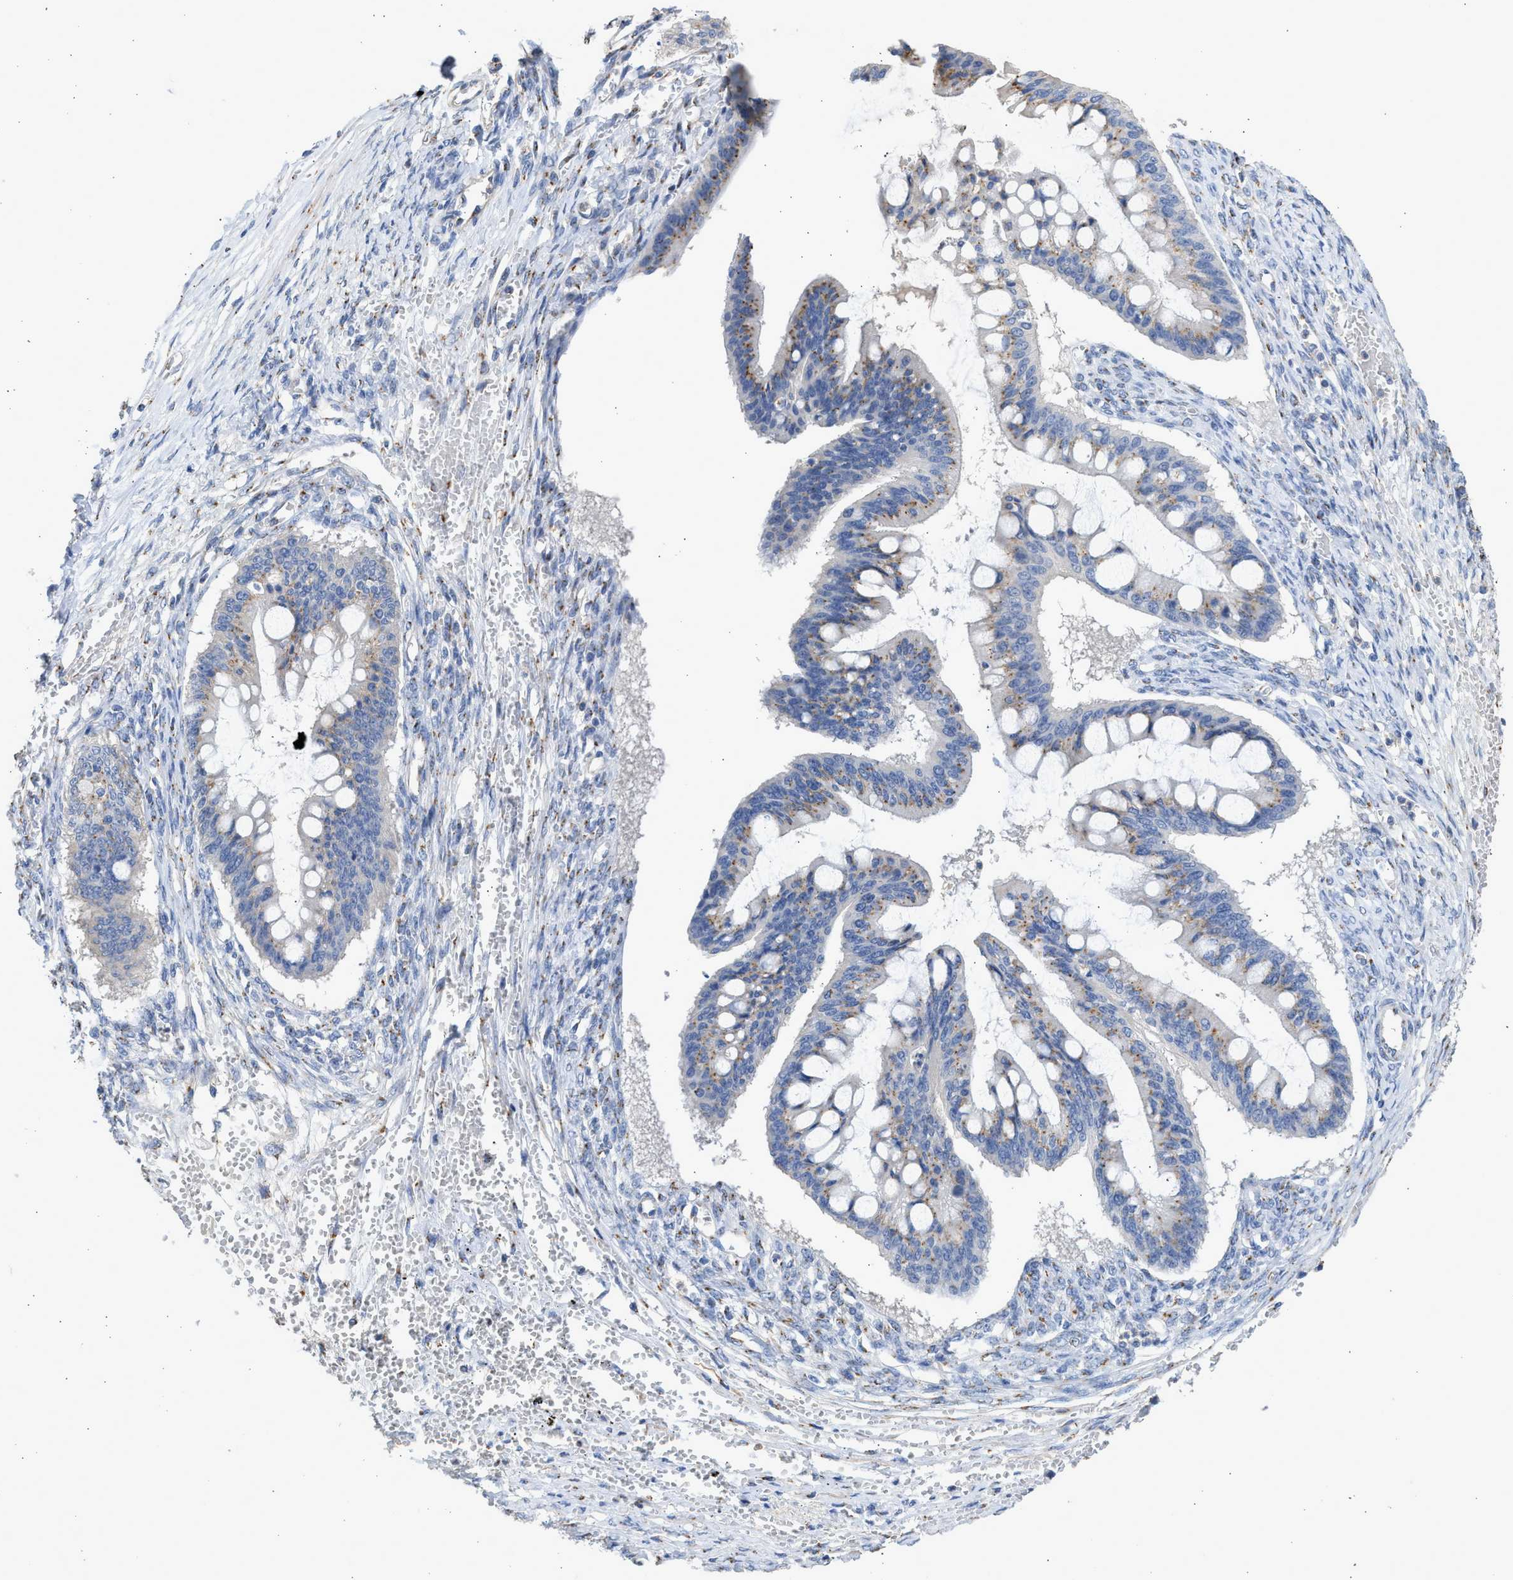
{"staining": {"intensity": "moderate", "quantity": "25%-75%", "location": "cytoplasmic/membranous"}, "tissue": "ovarian cancer", "cell_type": "Tumor cells", "image_type": "cancer", "snomed": [{"axis": "morphology", "description": "Cystadenocarcinoma, mucinous, NOS"}, {"axis": "topography", "description": "Ovary"}], "caption": "There is medium levels of moderate cytoplasmic/membranous staining in tumor cells of ovarian mucinous cystadenocarcinoma, as demonstrated by immunohistochemical staining (brown color).", "gene": "IPO8", "patient": {"sex": "female", "age": 73}}